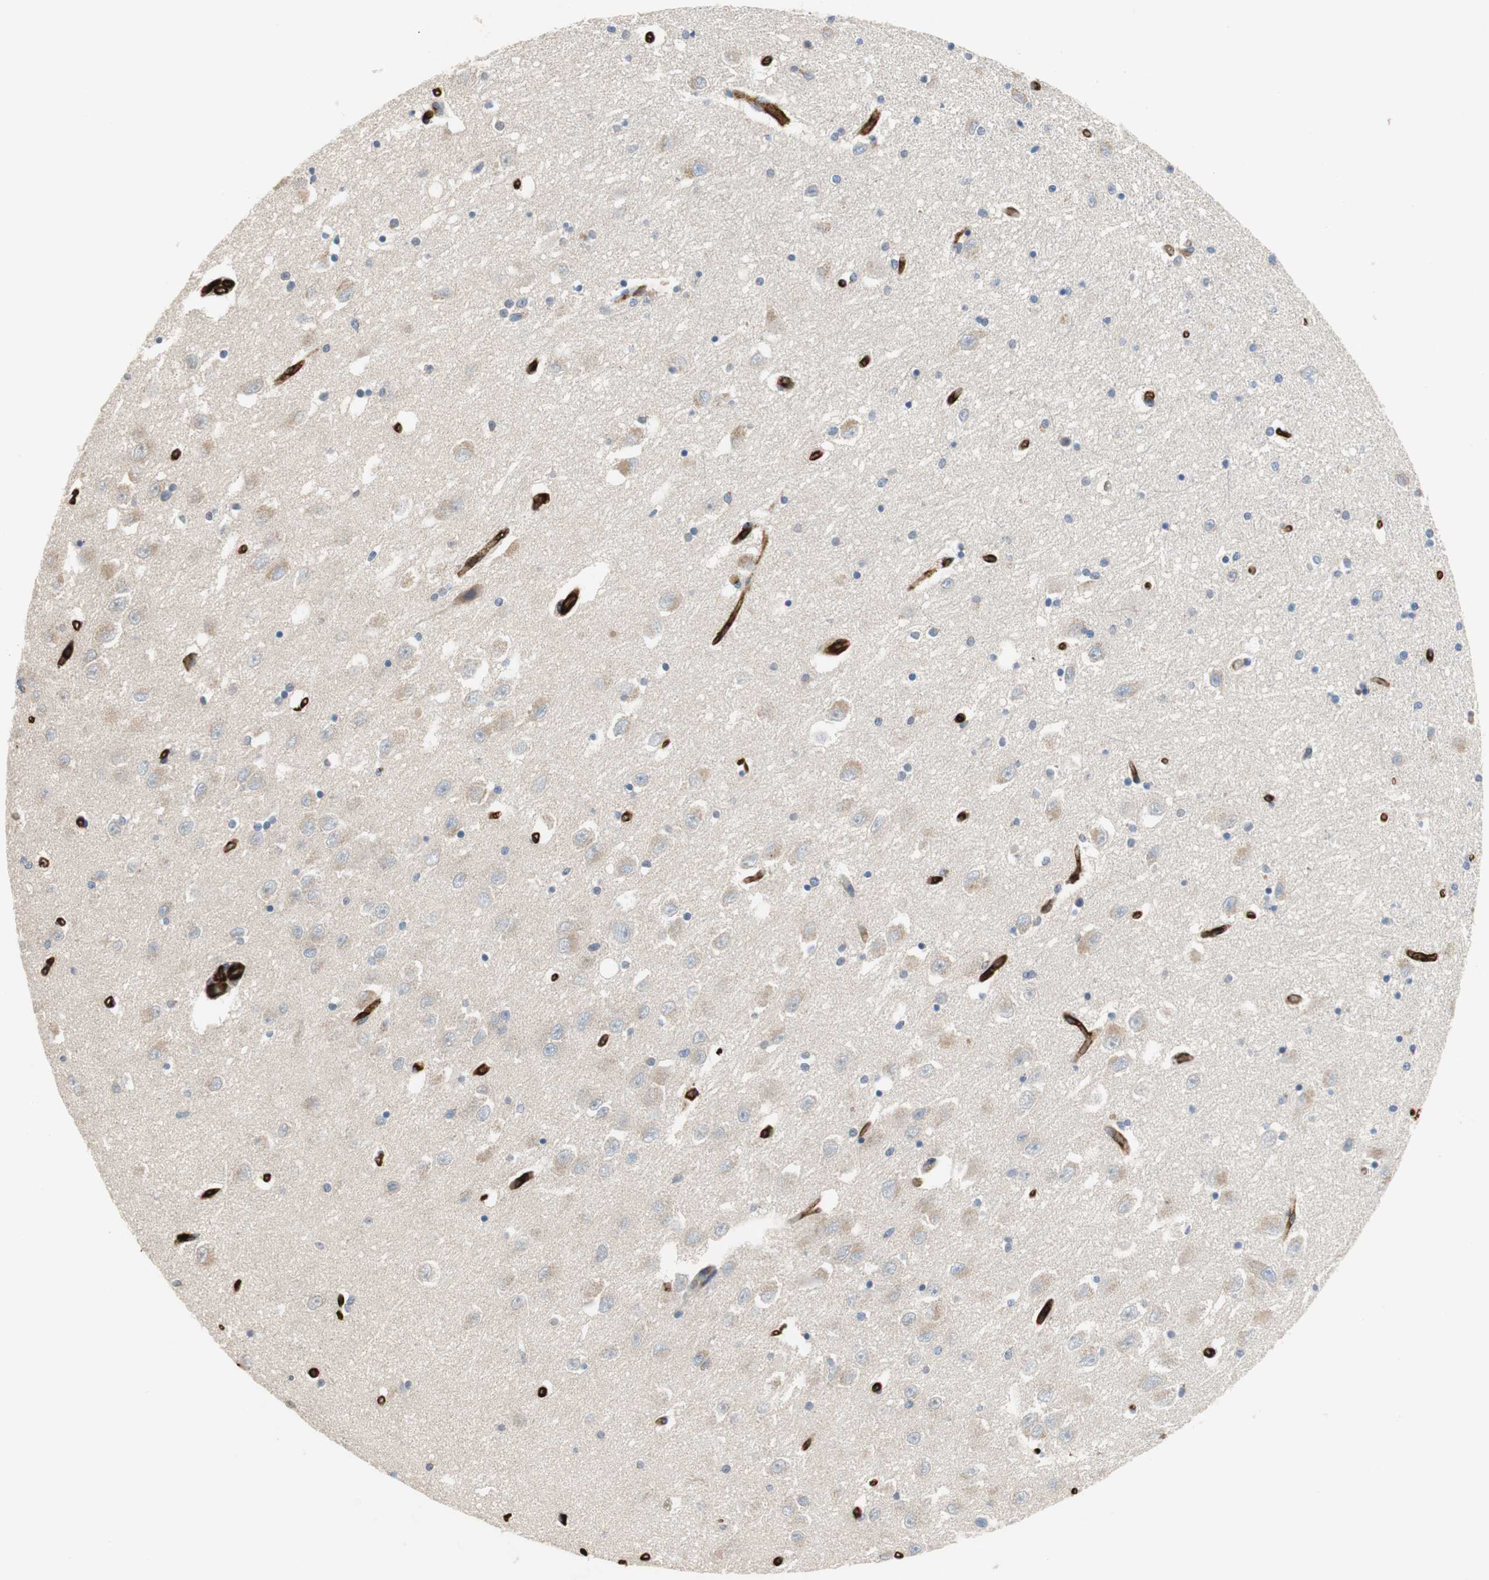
{"staining": {"intensity": "negative", "quantity": "none", "location": "none"}, "tissue": "hippocampus", "cell_type": "Glial cells", "image_type": "normal", "snomed": [{"axis": "morphology", "description": "Normal tissue, NOS"}, {"axis": "topography", "description": "Hippocampus"}], "caption": "IHC micrograph of normal hippocampus: human hippocampus stained with DAB displays no significant protein expression in glial cells. (DAB immunohistochemistry with hematoxylin counter stain).", "gene": "ALPL", "patient": {"sex": "female", "age": 54}}